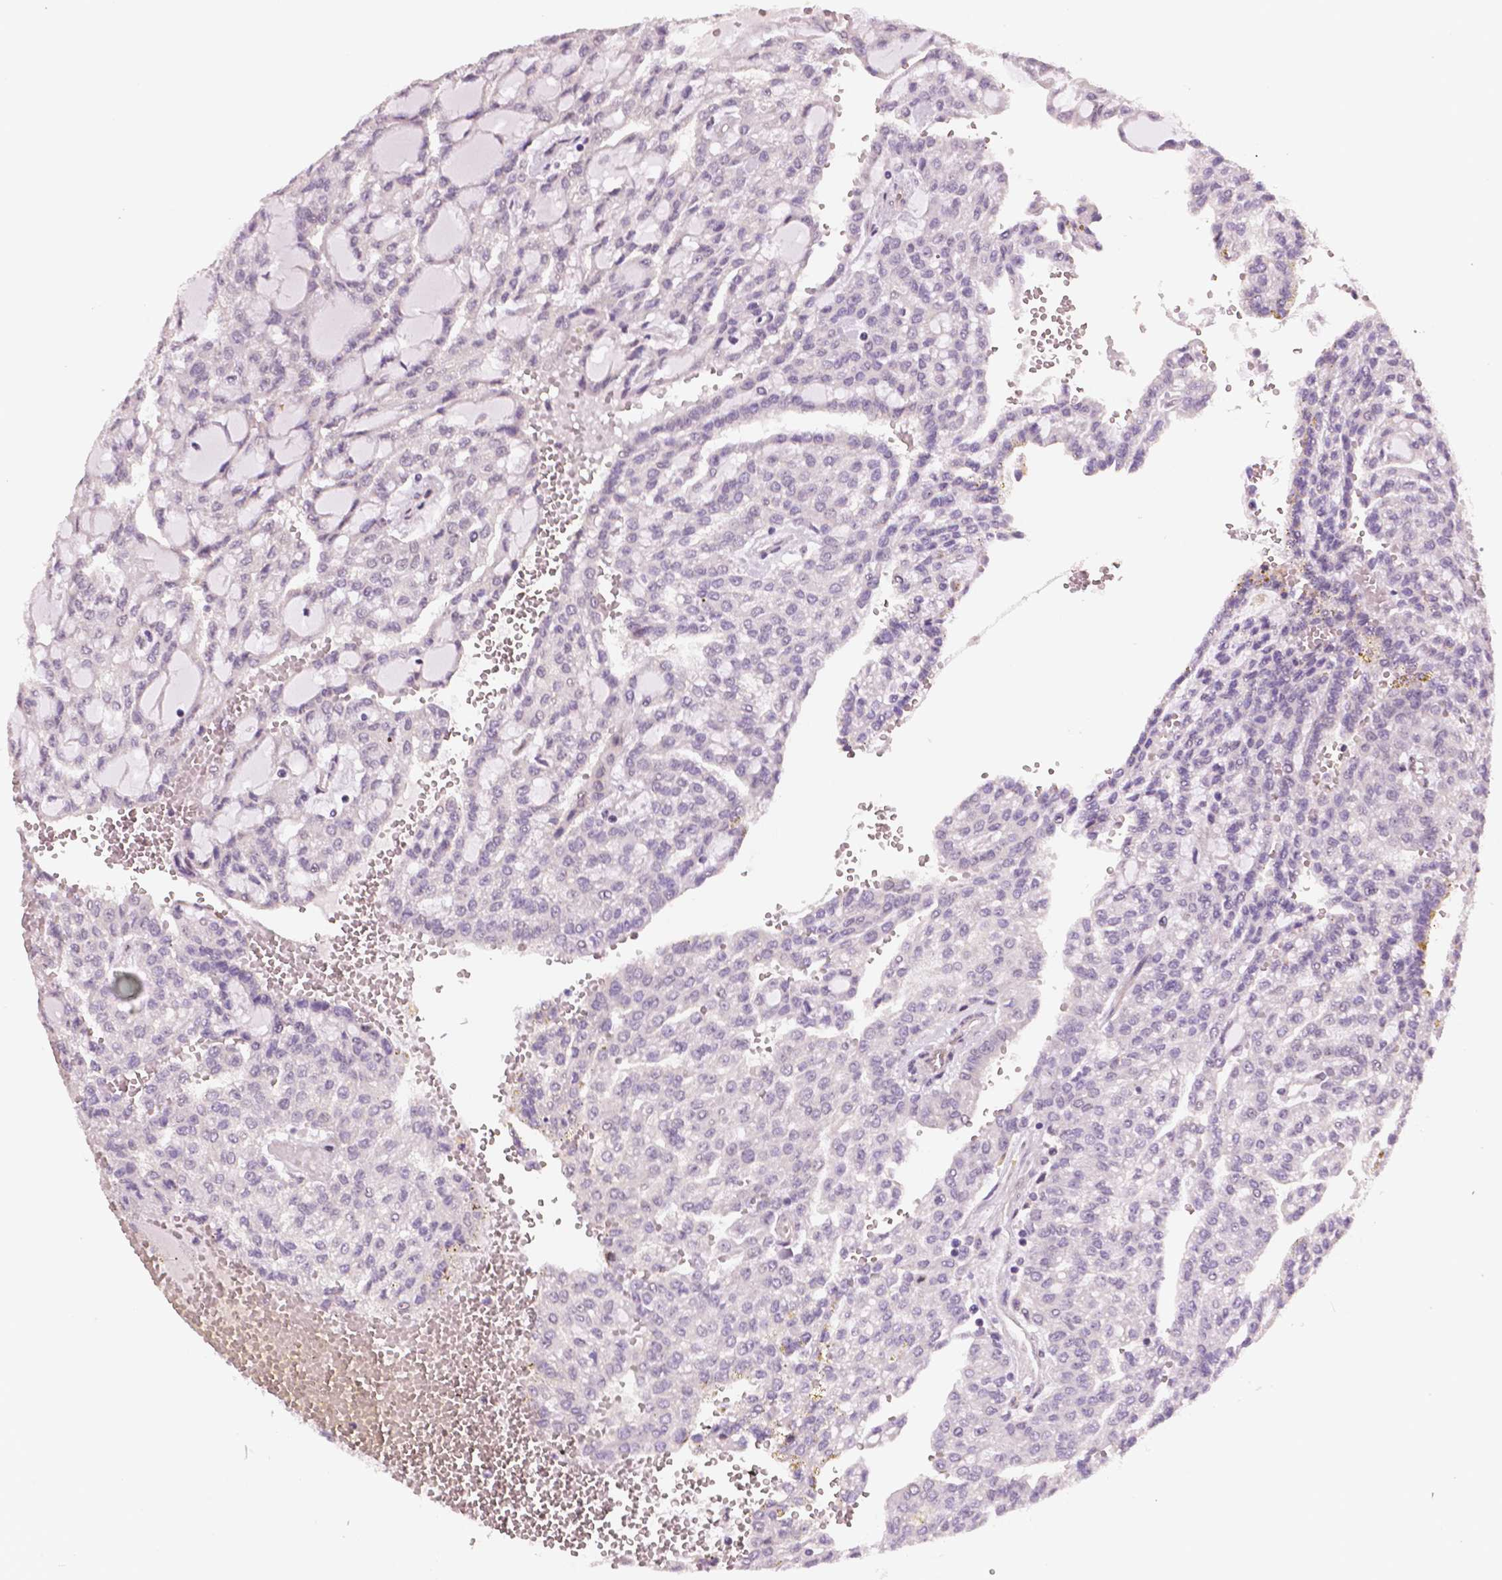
{"staining": {"intensity": "negative", "quantity": "none", "location": "none"}, "tissue": "renal cancer", "cell_type": "Tumor cells", "image_type": "cancer", "snomed": [{"axis": "morphology", "description": "Adenocarcinoma, NOS"}, {"axis": "topography", "description": "Kidney"}], "caption": "DAB immunohistochemical staining of renal cancer (adenocarcinoma) displays no significant staining in tumor cells. (Brightfield microscopy of DAB IHC at high magnification).", "gene": "STAT3", "patient": {"sex": "male", "age": 63}}